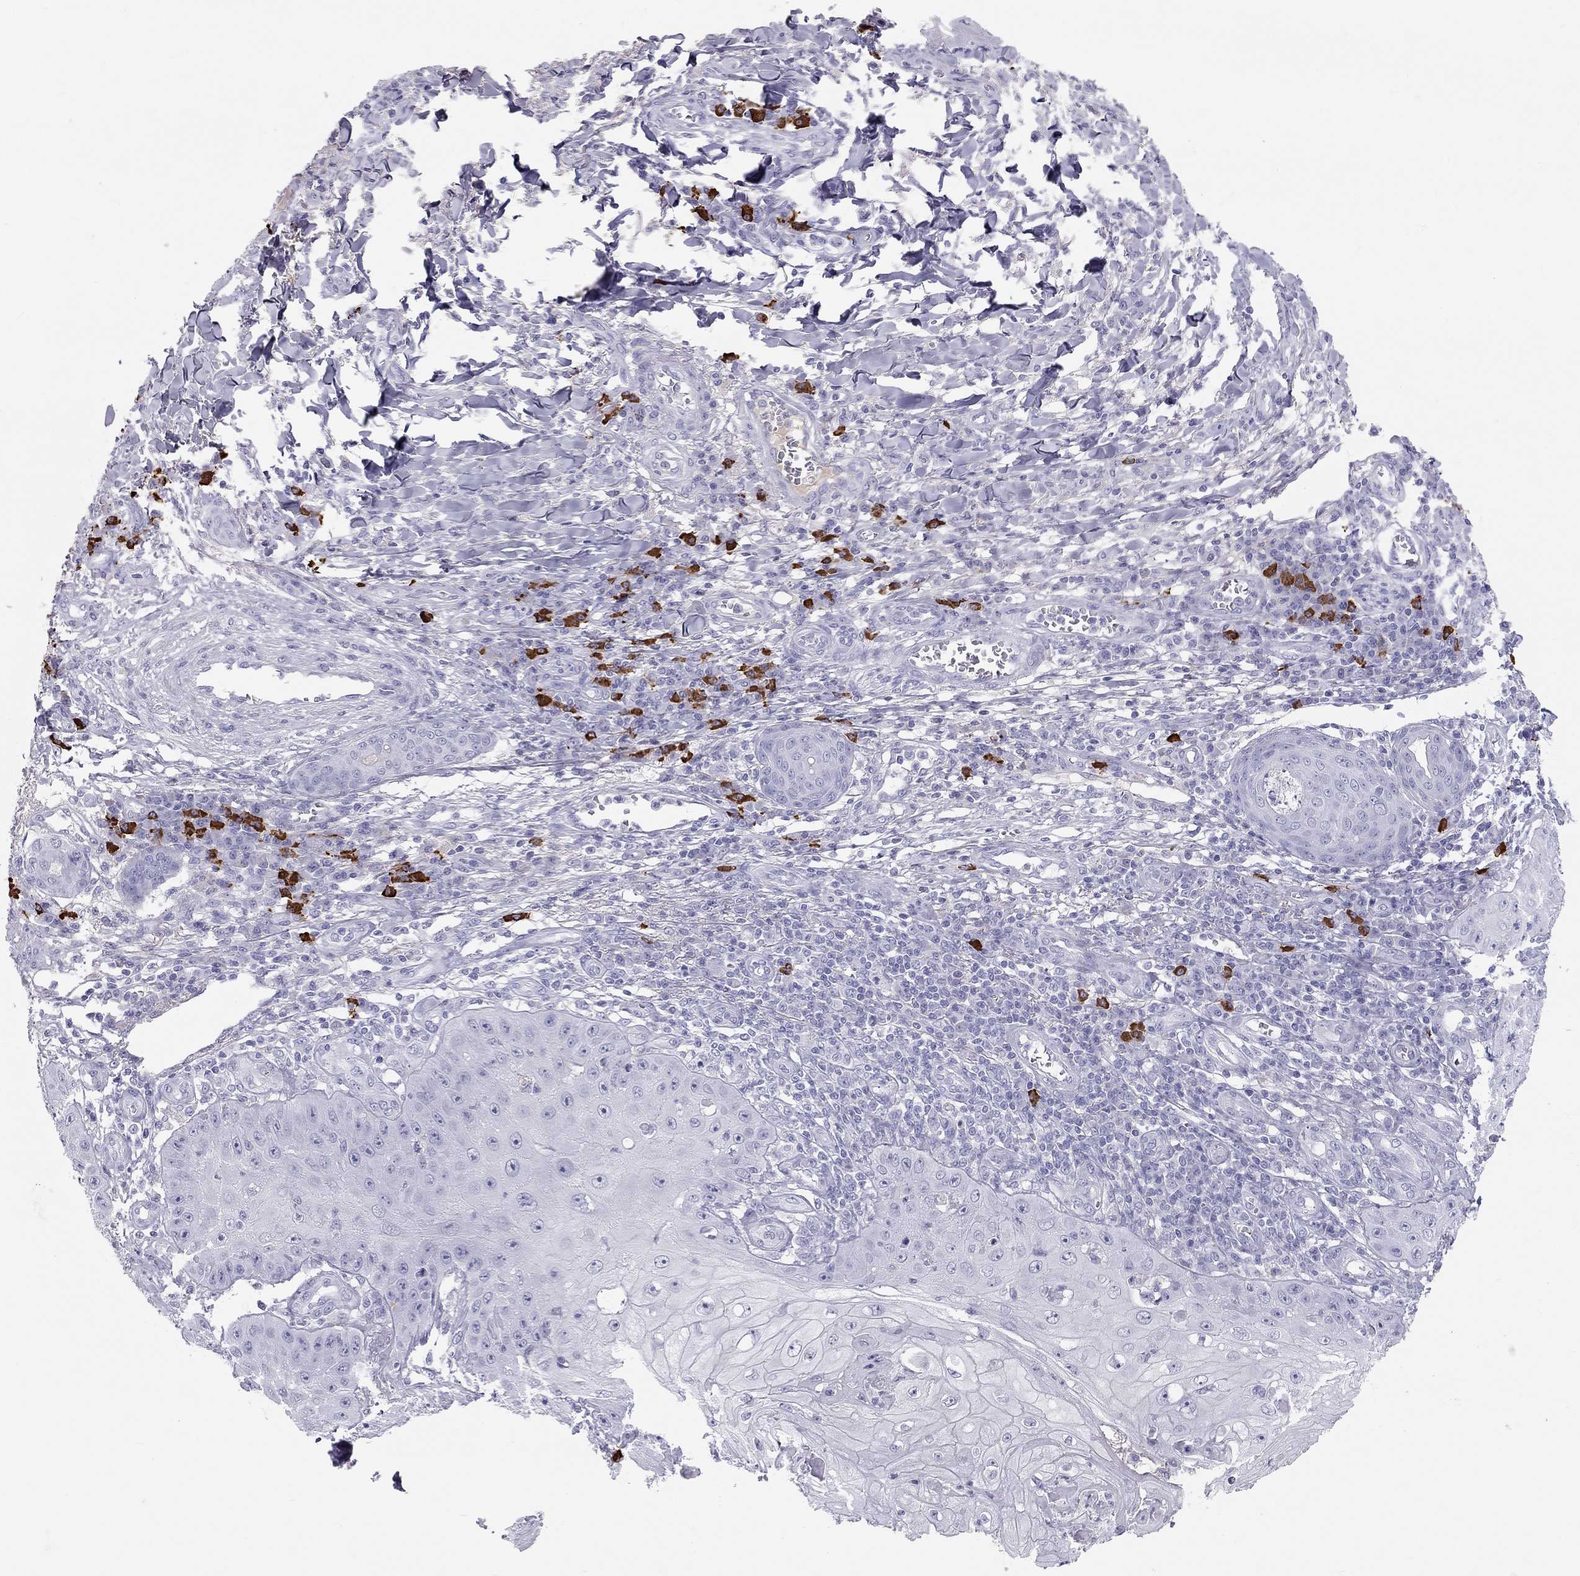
{"staining": {"intensity": "negative", "quantity": "none", "location": "none"}, "tissue": "skin cancer", "cell_type": "Tumor cells", "image_type": "cancer", "snomed": [{"axis": "morphology", "description": "Squamous cell carcinoma, NOS"}, {"axis": "topography", "description": "Skin"}], "caption": "High magnification brightfield microscopy of skin cancer stained with DAB (brown) and counterstained with hematoxylin (blue): tumor cells show no significant staining.", "gene": "KLRG1", "patient": {"sex": "male", "age": 70}}